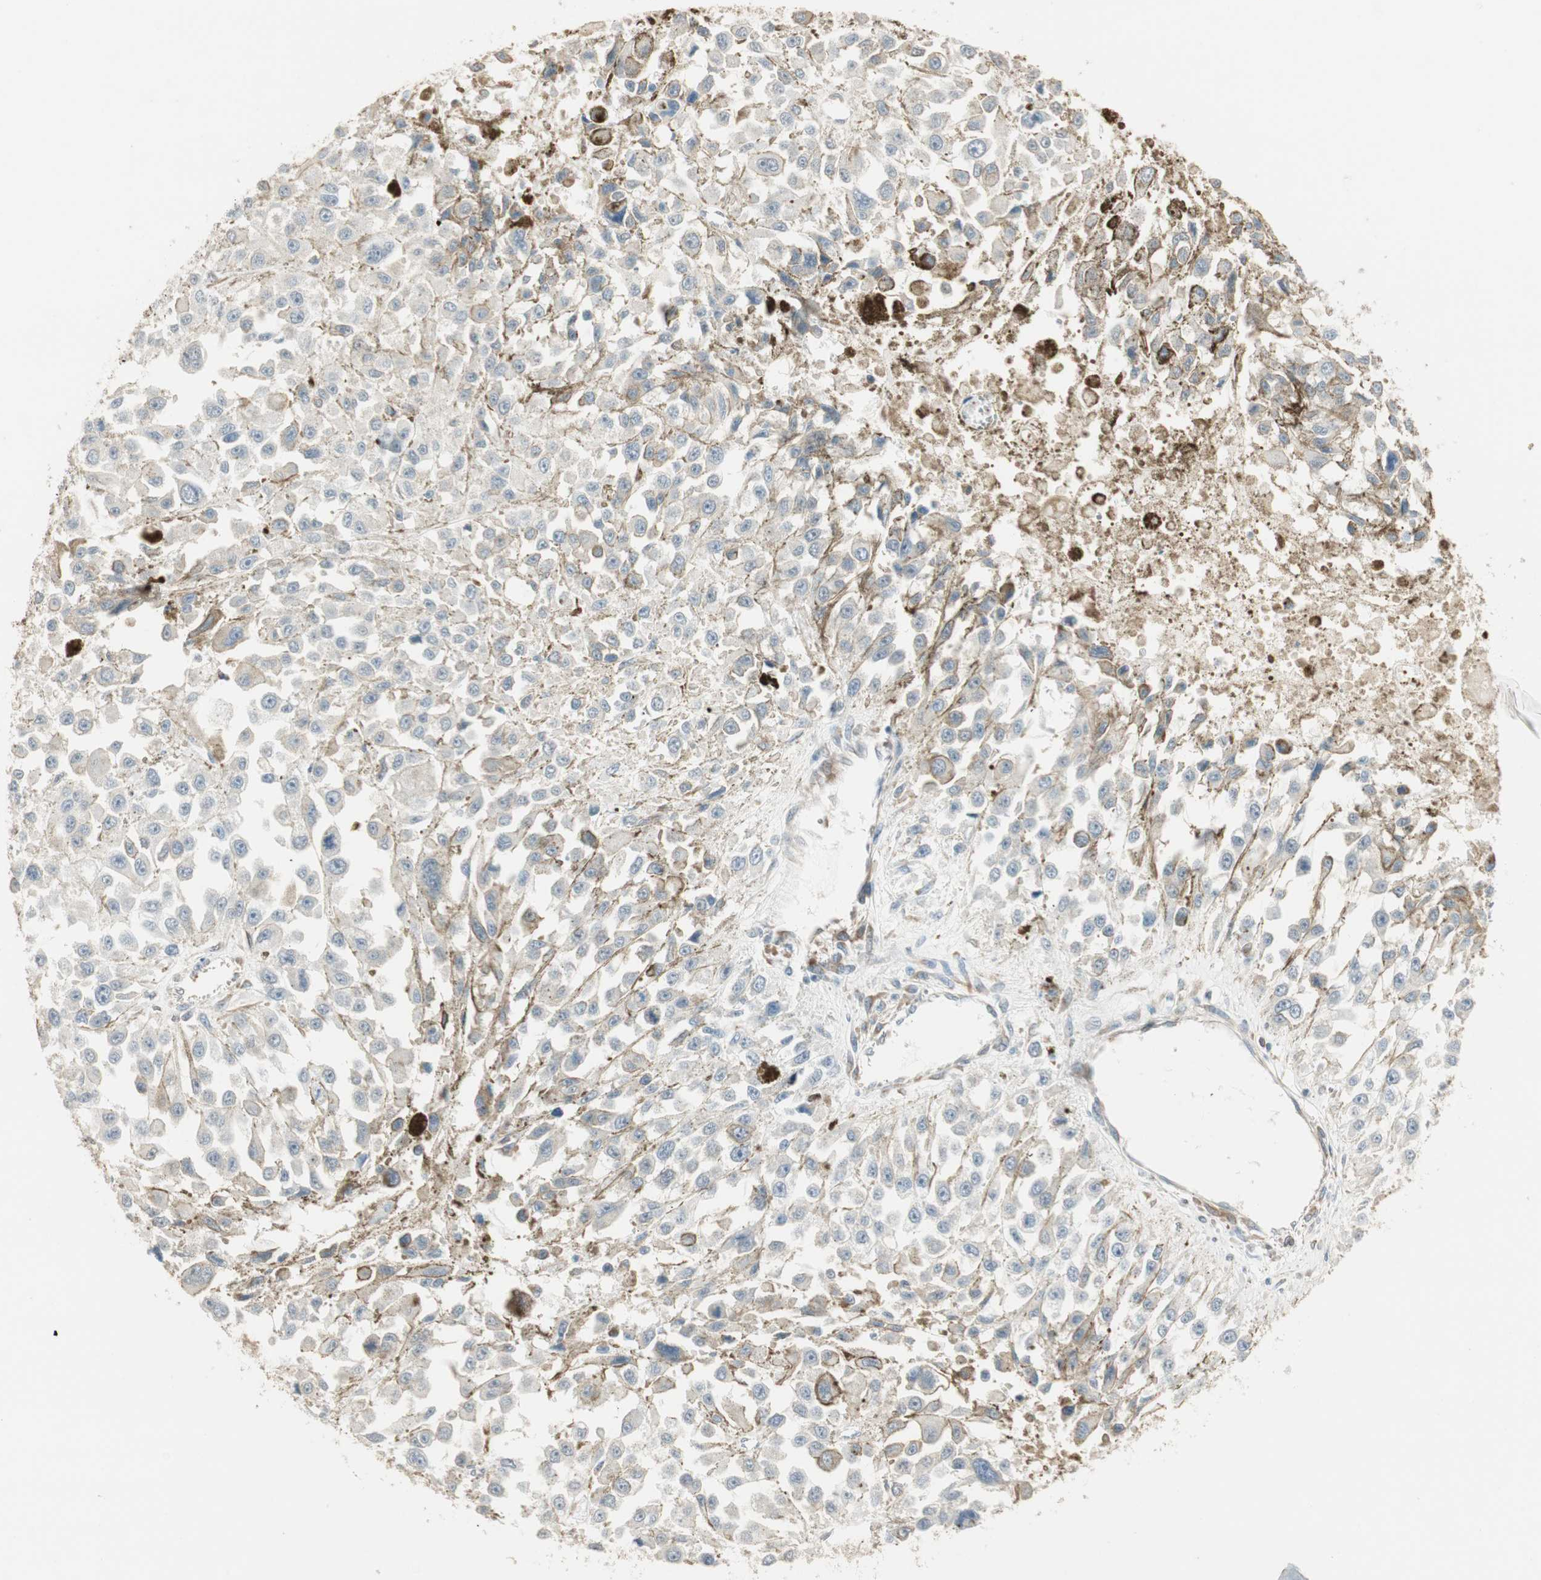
{"staining": {"intensity": "moderate", "quantity": "<25%", "location": "cytoplasmic/membranous"}, "tissue": "melanoma", "cell_type": "Tumor cells", "image_type": "cancer", "snomed": [{"axis": "morphology", "description": "Malignant melanoma, Metastatic site"}, {"axis": "topography", "description": "Lymph node"}], "caption": "Immunohistochemistry (IHC) histopathology image of neoplastic tissue: melanoma stained using immunohistochemistry (IHC) reveals low levels of moderate protein expression localized specifically in the cytoplasmic/membranous of tumor cells, appearing as a cytoplasmic/membranous brown color.", "gene": "TASOR", "patient": {"sex": "male", "age": 59}}